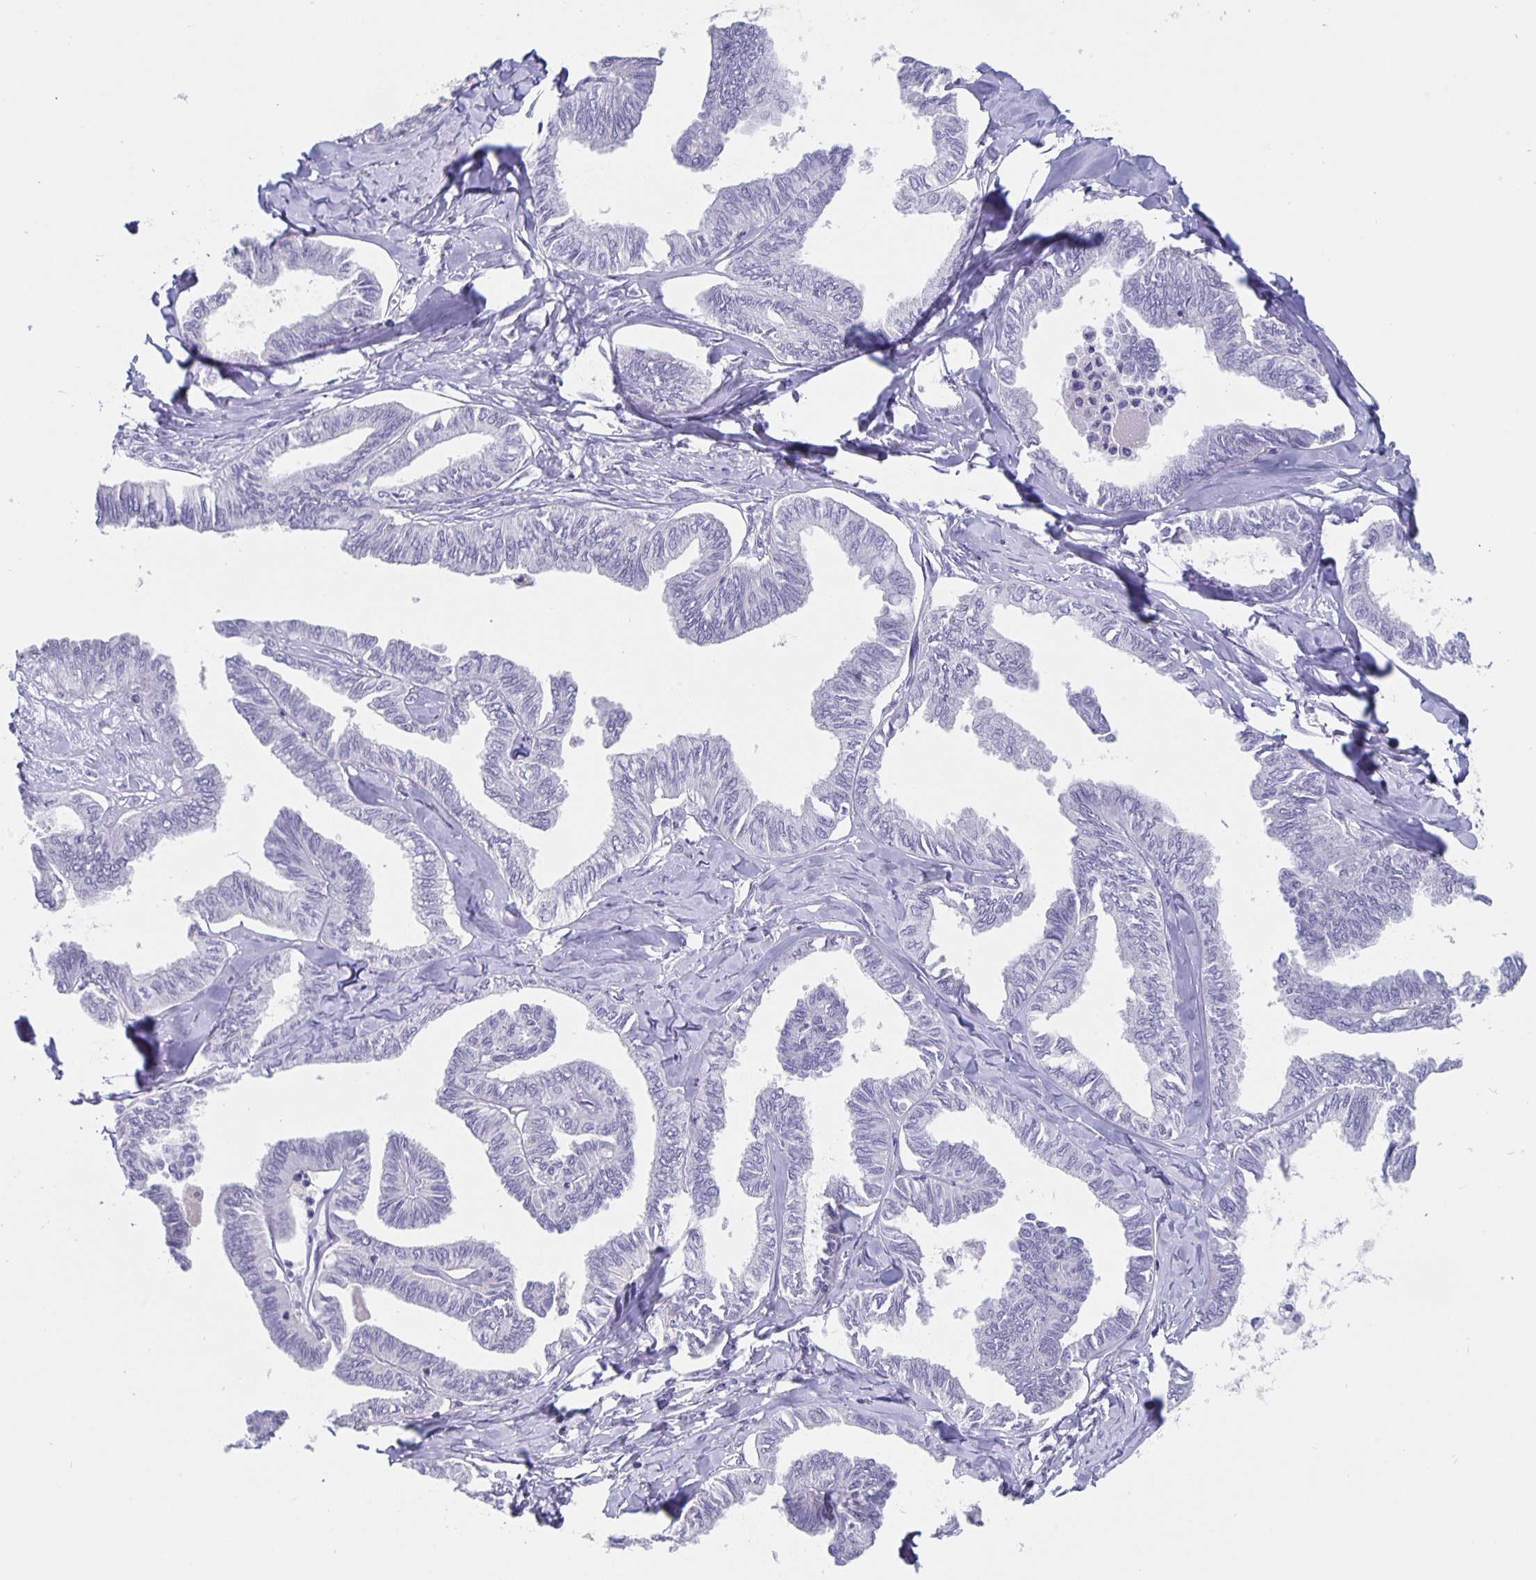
{"staining": {"intensity": "negative", "quantity": "none", "location": "none"}, "tissue": "ovarian cancer", "cell_type": "Tumor cells", "image_type": "cancer", "snomed": [{"axis": "morphology", "description": "Carcinoma, endometroid"}, {"axis": "topography", "description": "Ovary"}], "caption": "Tumor cells are negative for brown protein staining in ovarian endometroid carcinoma.", "gene": "SATB2", "patient": {"sex": "female", "age": 70}}